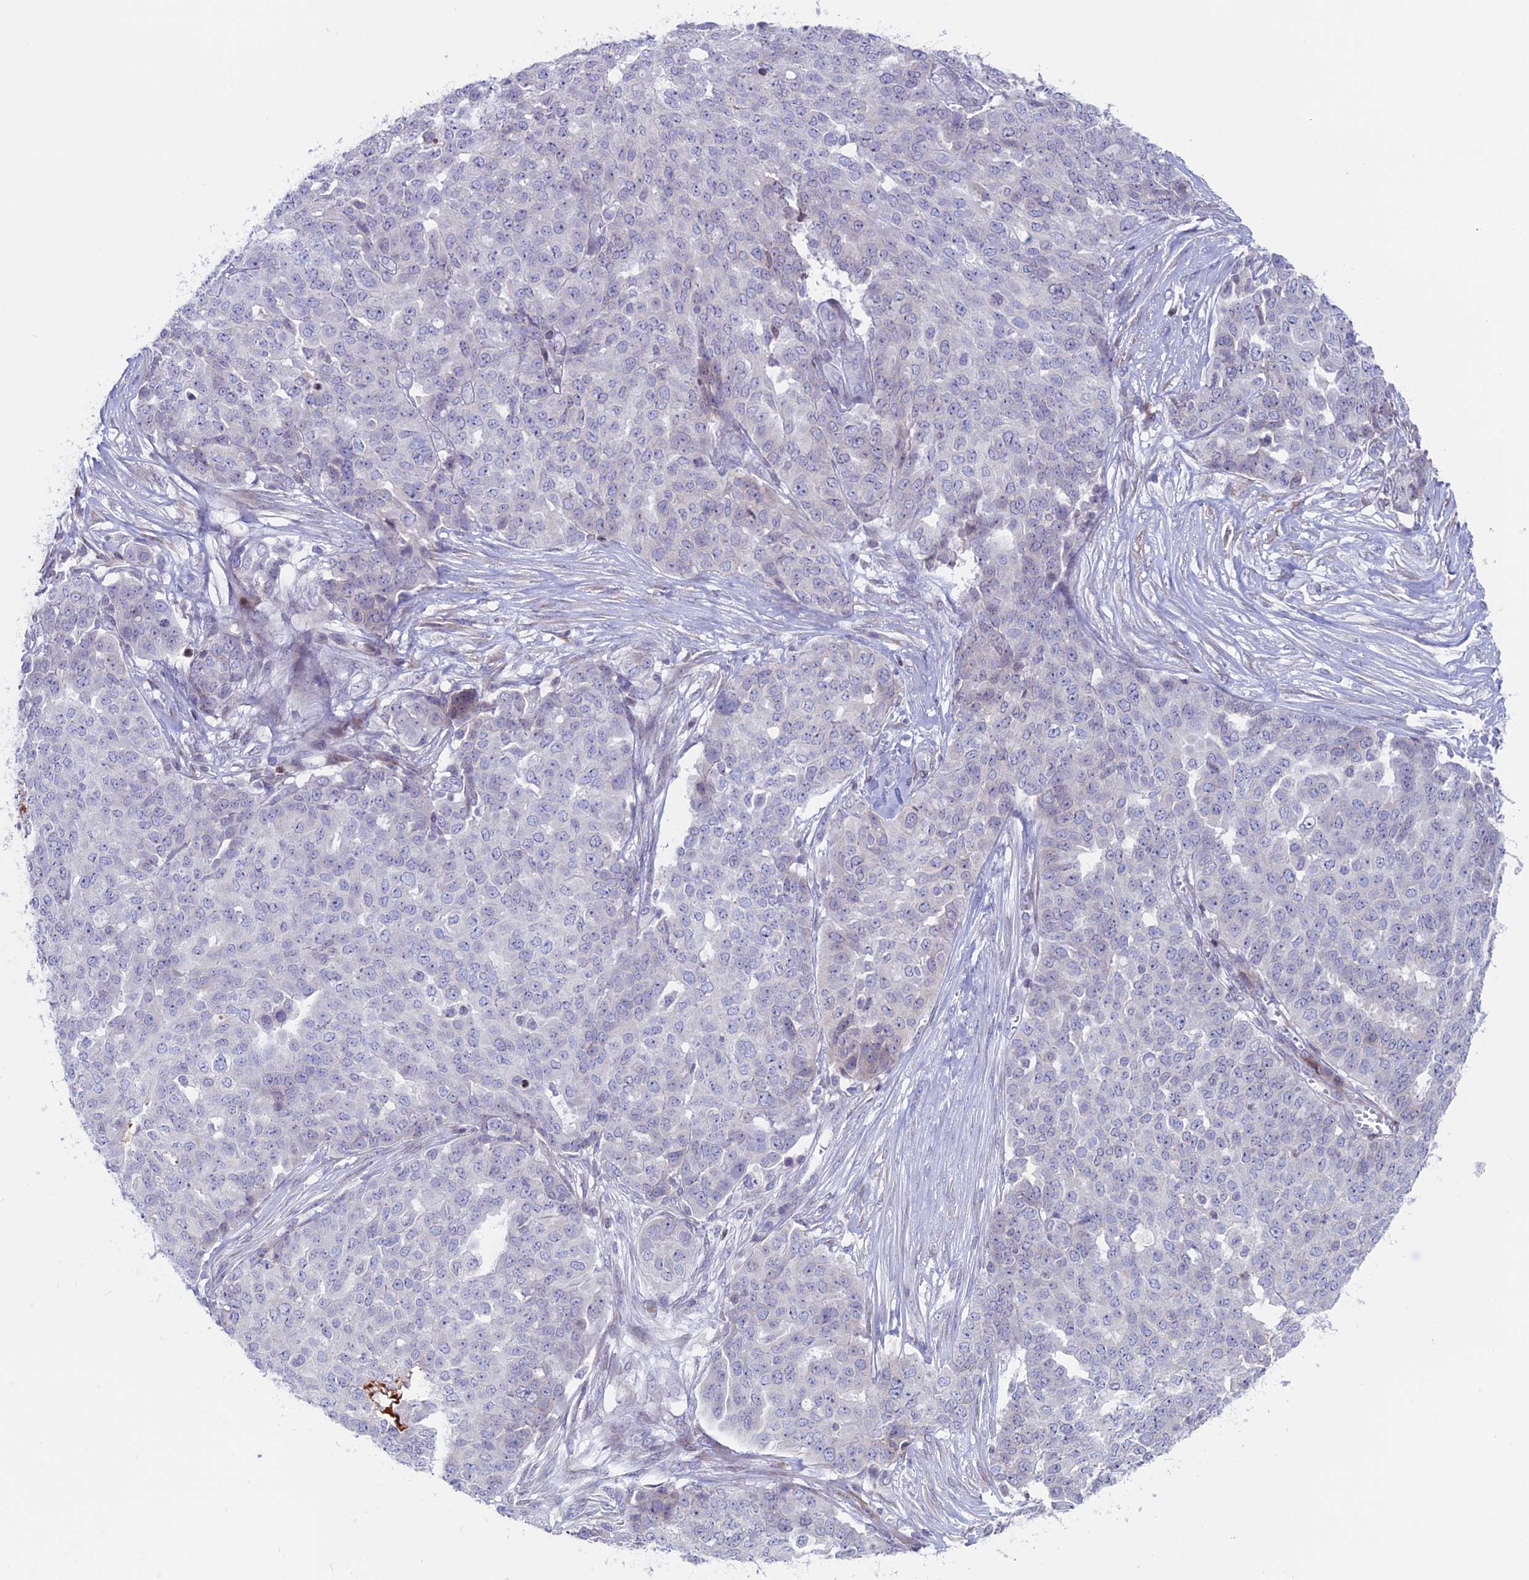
{"staining": {"intensity": "negative", "quantity": "none", "location": "none"}, "tissue": "ovarian cancer", "cell_type": "Tumor cells", "image_type": "cancer", "snomed": [{"axis": "morphology", "description": "Cystadenocarcinoma, serous, NOS"}, {"axis": "topography", "description": "Soft tissue"}, {"axis": "topography", "description": "Ovary"}], "caption": "High magnification brightfield microscopy of ovarian cancer (serous cystadenocarcinoma) stained with DAB (3,3'-diaminobenzidine) (brown) and counterstained with hematoxylin (blue): tumor cells show no significant staining.", "gene": "CERS6", "patient": {"sex": "female", "age": 57}}